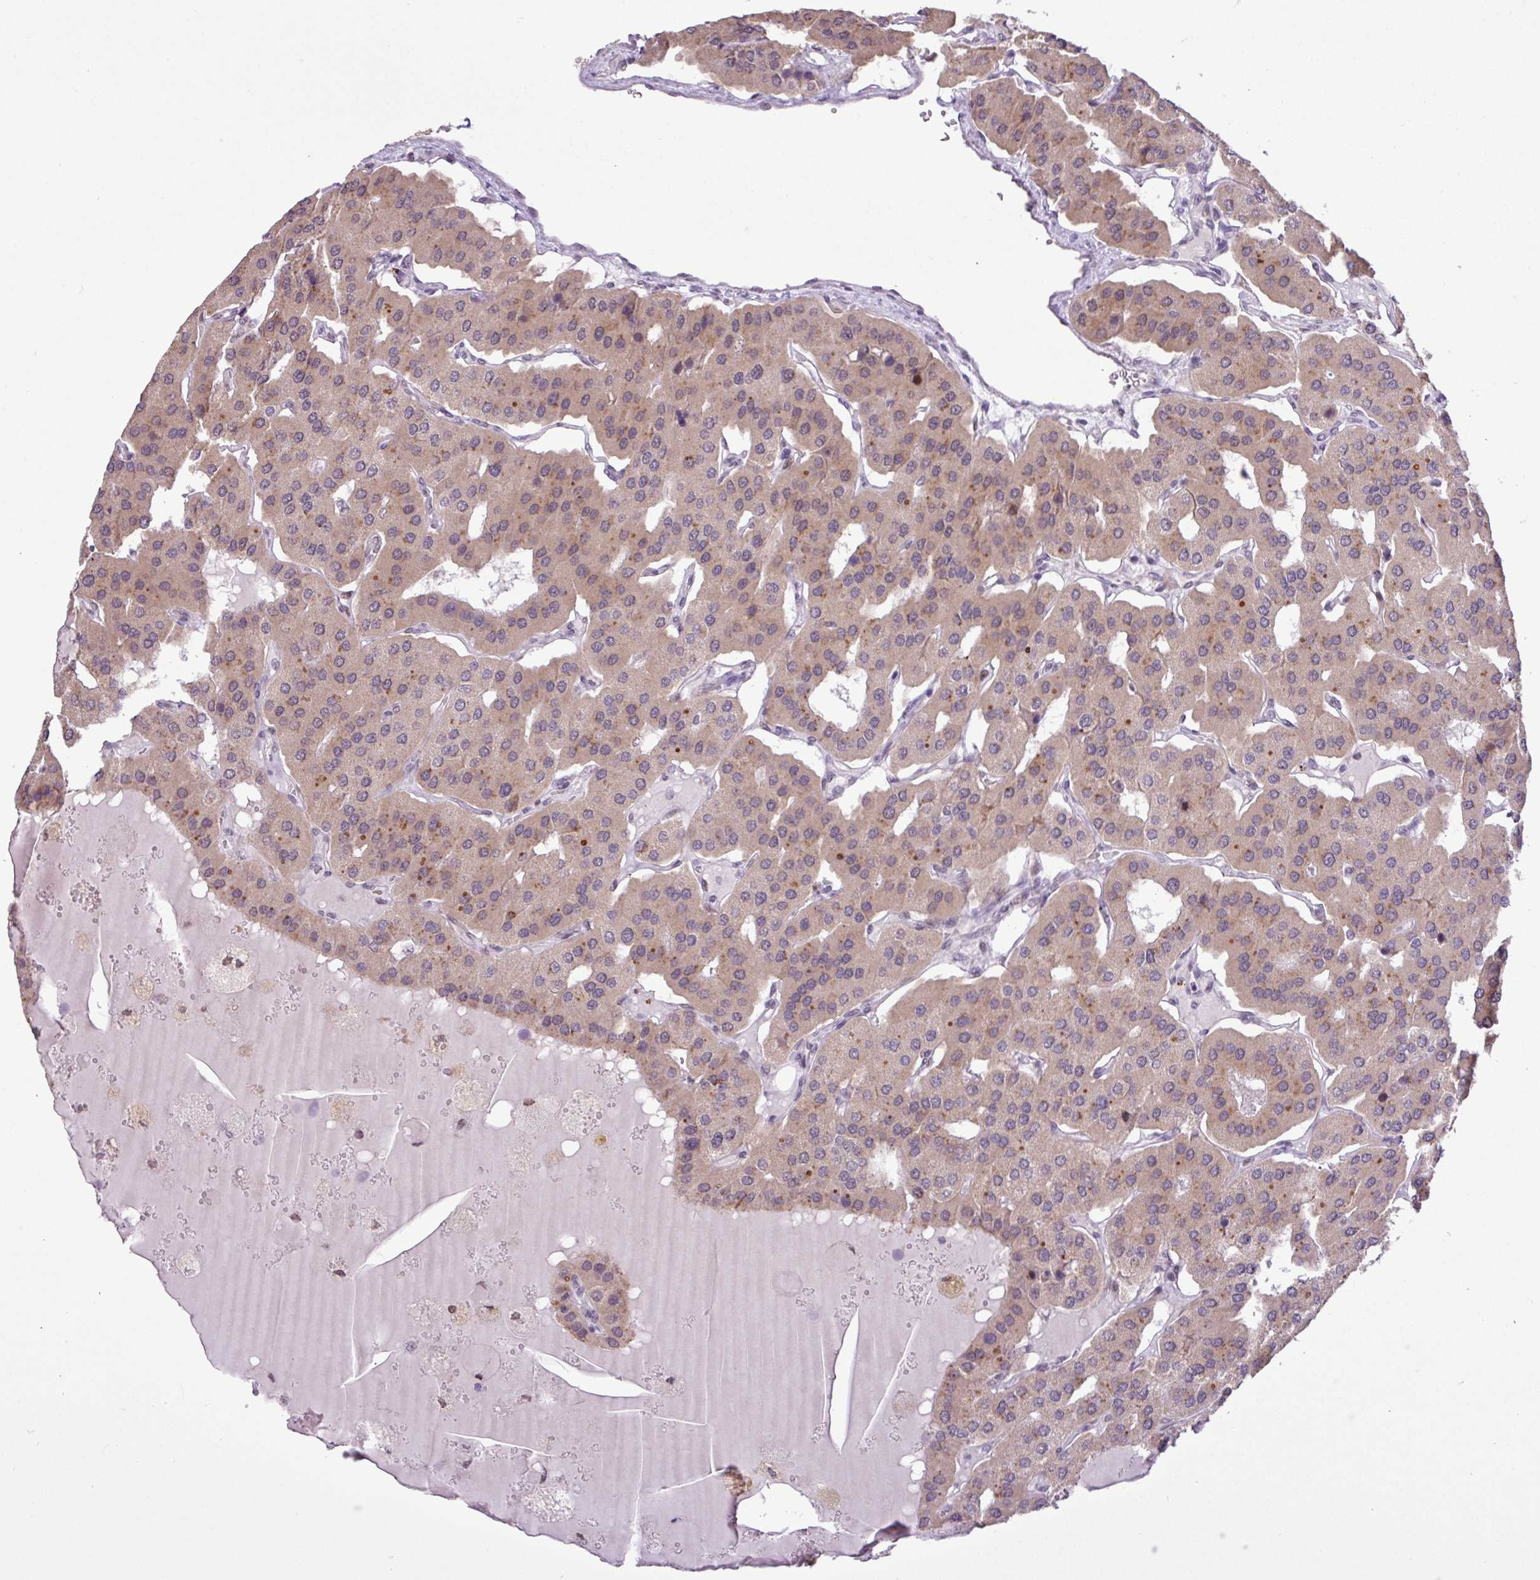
{"staining": {"intensity": "weak", "quantity": ">75%", "location": "cytoplasmic/membranous"}, "tissue": "parathyroid gland", "cell_type": "Glandular cells", "image_type": "normal", "snomed": [{"axis": "morphology", "description": "Normal tissue, NOS"}, {"axis": "morphology", "description": "Adenoma, NOS"}, {"axis": "topography", "description": "Parathyroid gland"}], "caption": "Parathyroid gland stained with immunohistochemistry shows weak cytoplasmic/membranous positivity in approximately >75% of glandular cells. (DAB (3,3'-diaminobenzidine) = brown stain, brightfield microscopy at high magnification).", "gene": "ZNF354A", "patient": {"sex": "female", "age": 86}}